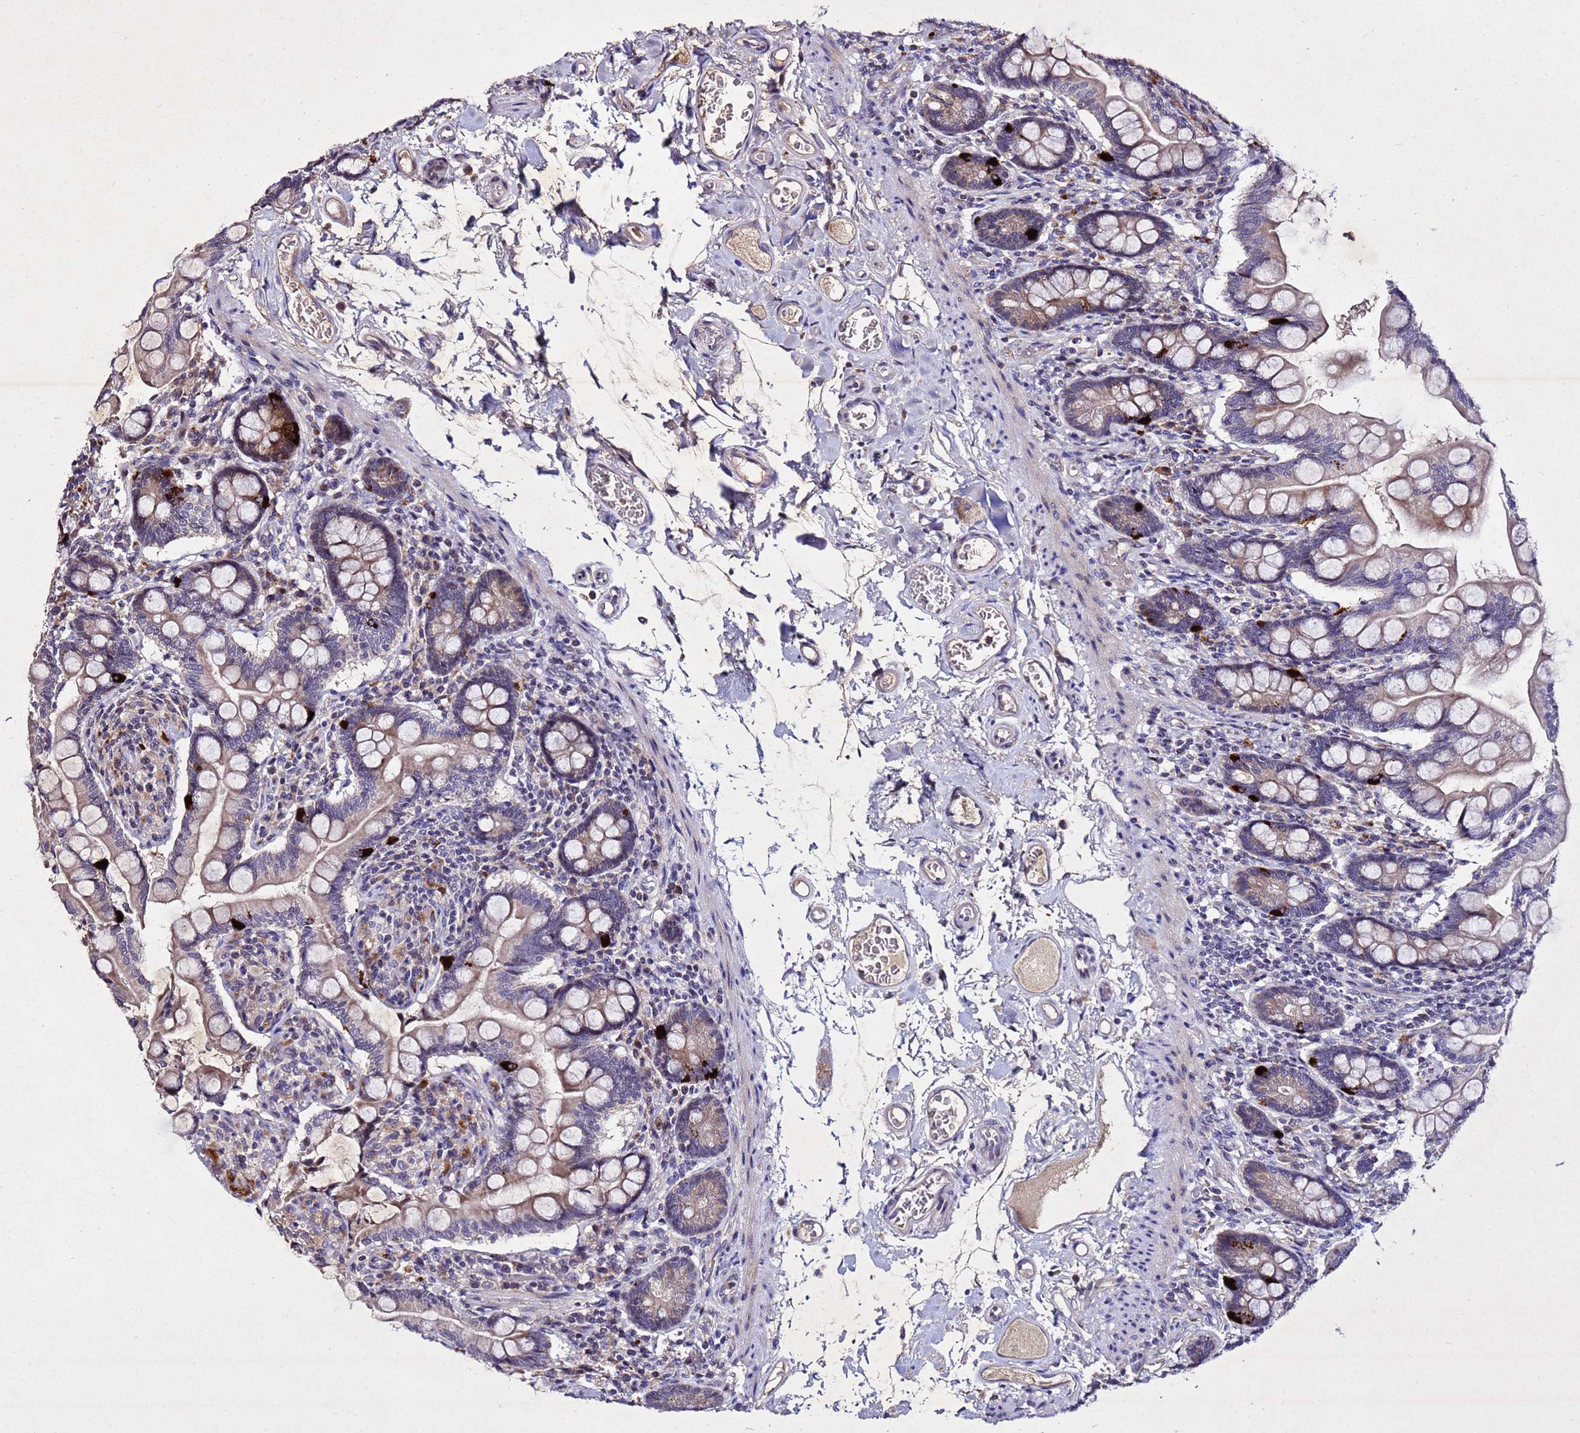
{"staining": {"intensity": "strong", "quantity": "<25%", "location": "cytoplasmic/membranous"}, "tissue": "small intestine", "cell_type": "Glandular cells", "image_type": "normal", "snomed": [{"axis": "morphology", "description": "Normal tissue, NOS"}, {"axis": "topography", "description": "Small intestine"}], "caption": "Strong cytoplasmic/membranous protein expression is identified in about <25% of glandular cells in small intestine.", "gene": "SV2B", "patient": {"sex": "female", "age": 64}}